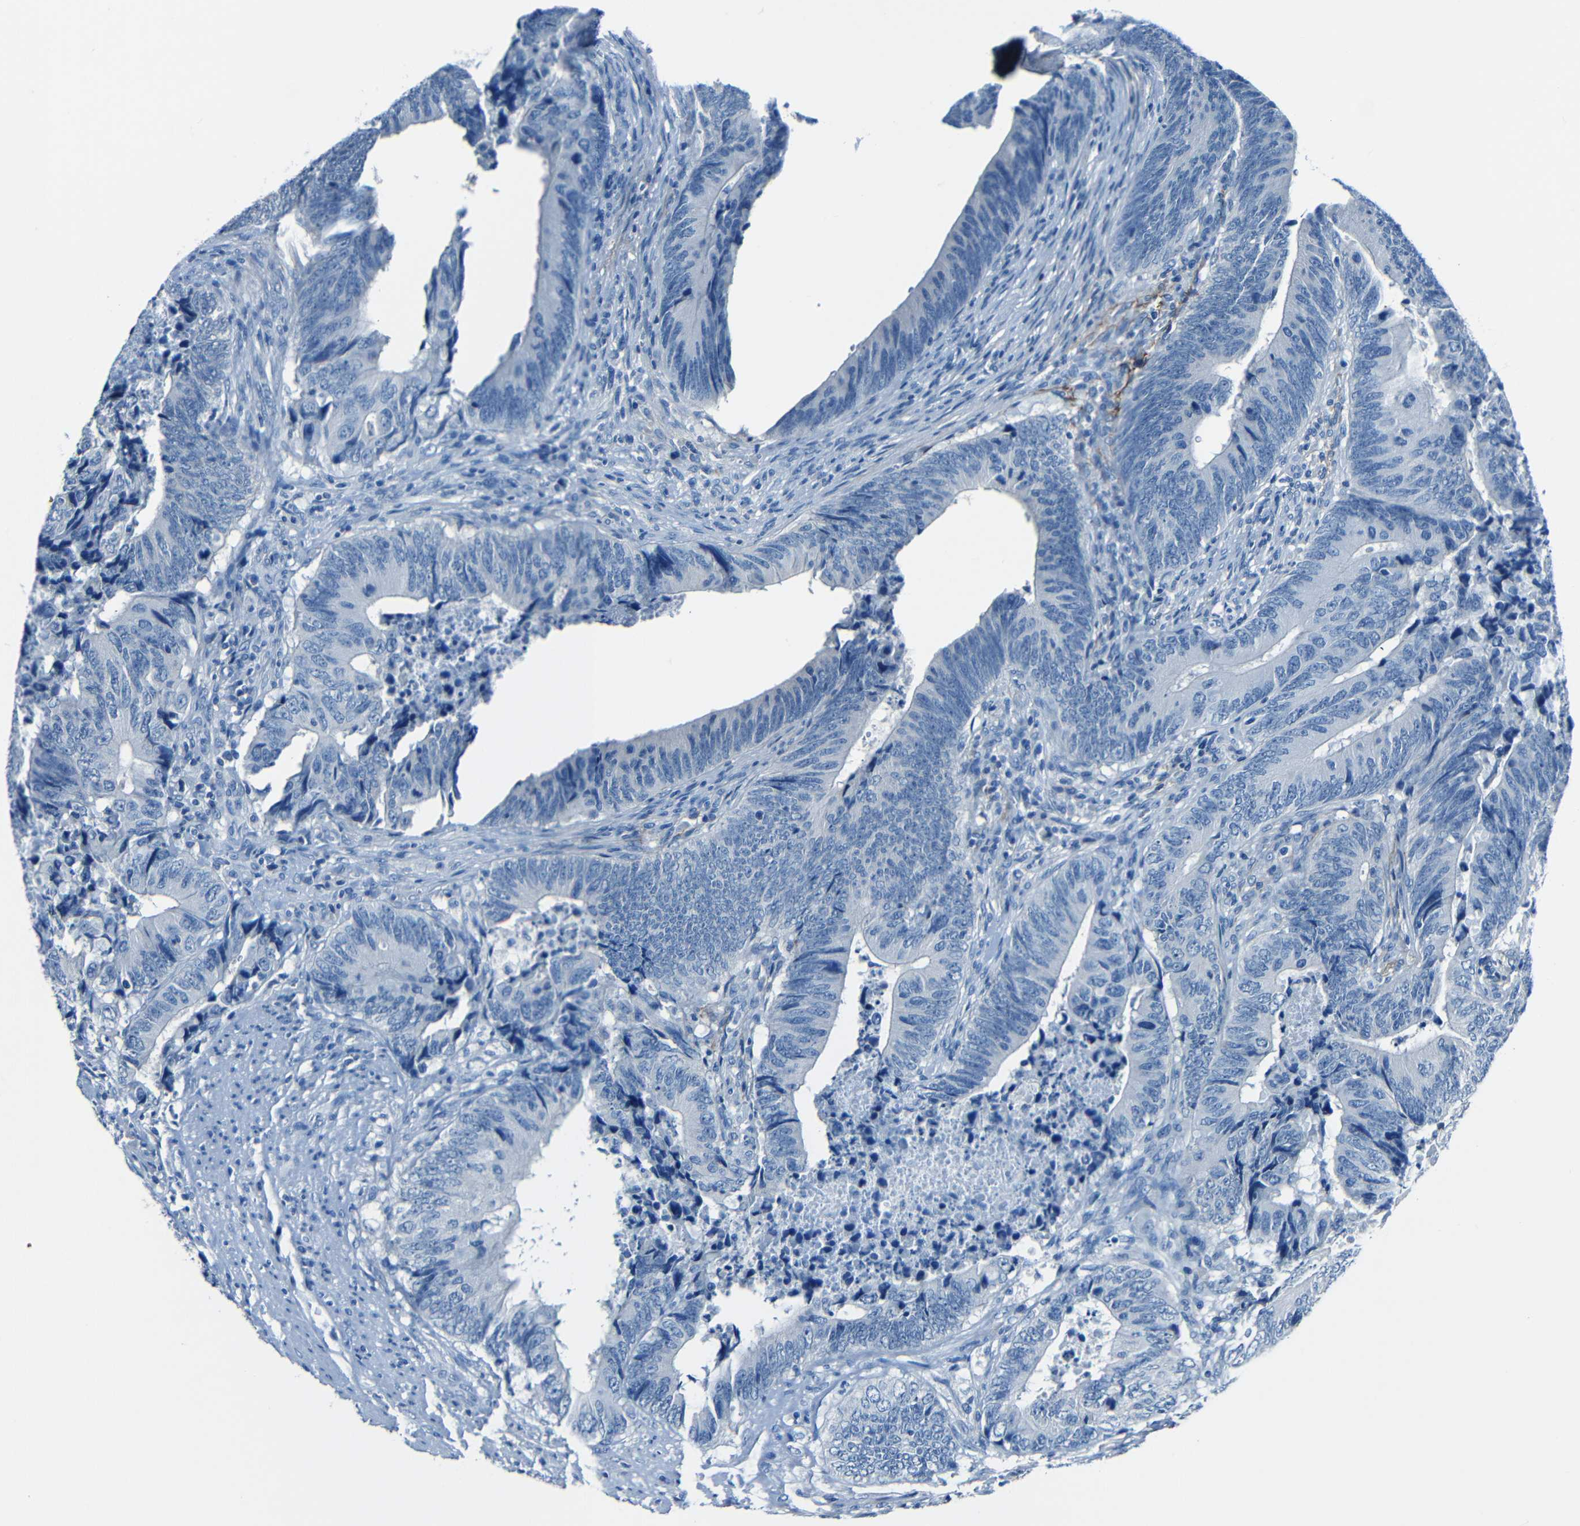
{"staining": {"intensity": "negative", "quantity": "none", "location": "none"}, "tissue": "colorectal cancer", "cell_type": "Tumor cells", "image_type": "cancer", "snomed": [{"axis": "morphology", "description": "Normal tissue, NOS"}, {"axis": "morphology", "description": "Adenocarcinoma, NOS"}, {"axis": "topography", "description": "Colon"}], "caption": "High magnification brightfield microscopy of colorectal cancer stained with DAB (3,3'-diaminobenzidine) (brown) and counterstained with hematoxylin (blue): tumor cells show no significant staining.", "gene": "FBN2", "patient": {"sex": "male", "age": 56}}